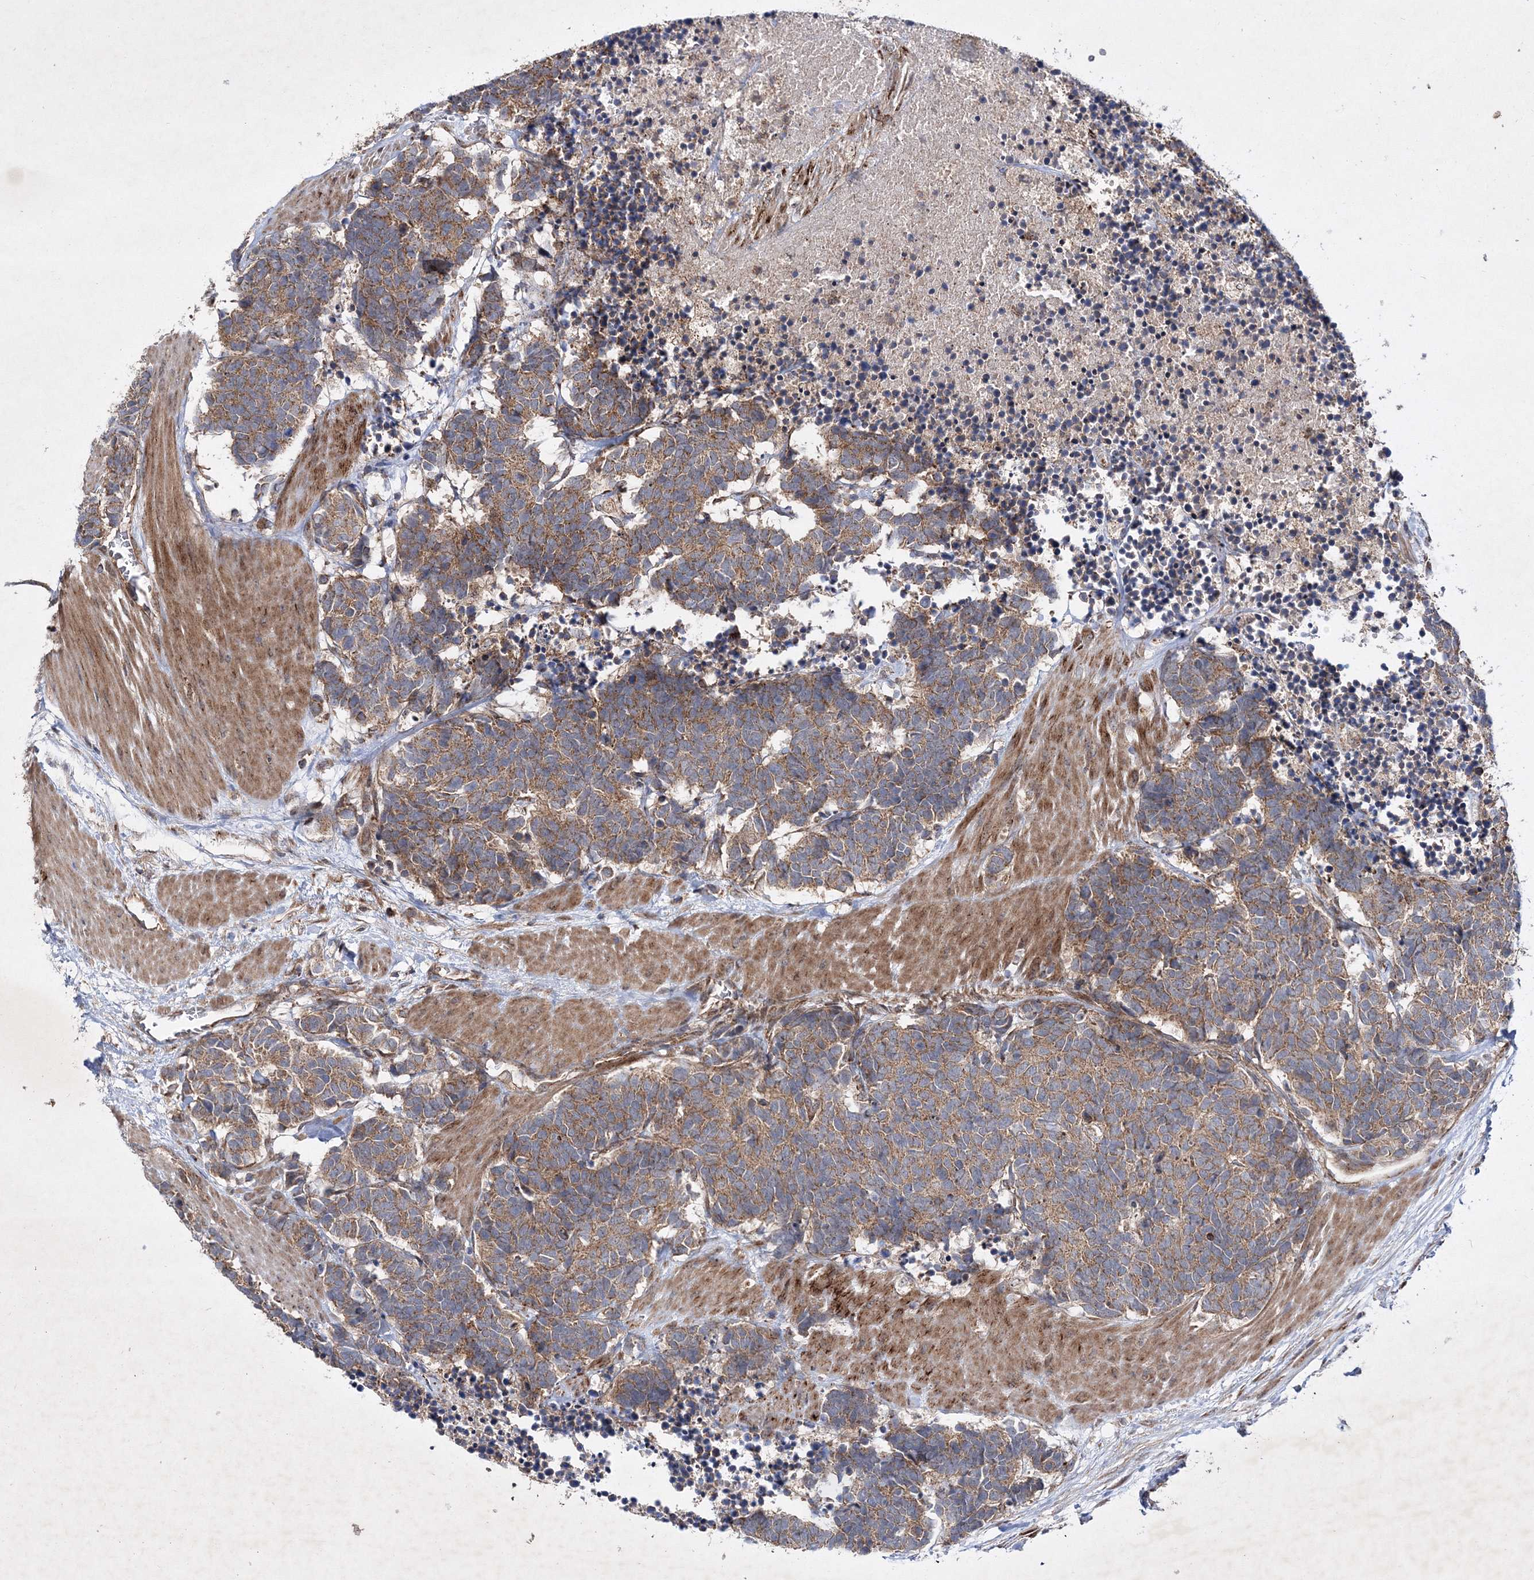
{"staining": {"intensity": "moderate", "quantity": ">75%", "location": "cytoplasmic/membranous"}, "tissue": "carcinoid", "cell_type": "Tumor cells", "image_type": "cancer", "snomed": [{"axis": "morphology", "description": "Carcinoma, NOS"}, {"axis": "morphology", "description": "Carcinoid, malignant, NOS"}, {"axis": "topography", "description": "Urinary bladder"}], "caption": "The histopathology image displays immunohistochemical staining of carcinoid (malignant). There is moderate cytoplasmic/membranous expression is identified in approximately >75% of tumor cells. The staining was performed using DAB (3,3'-diaminobenzidine), with brown indicating positive protein expression. Nuclei are stained blue with hematoxylin.", "gene": "SCRN3", "patient": {"sex": "male", "age": 57}}